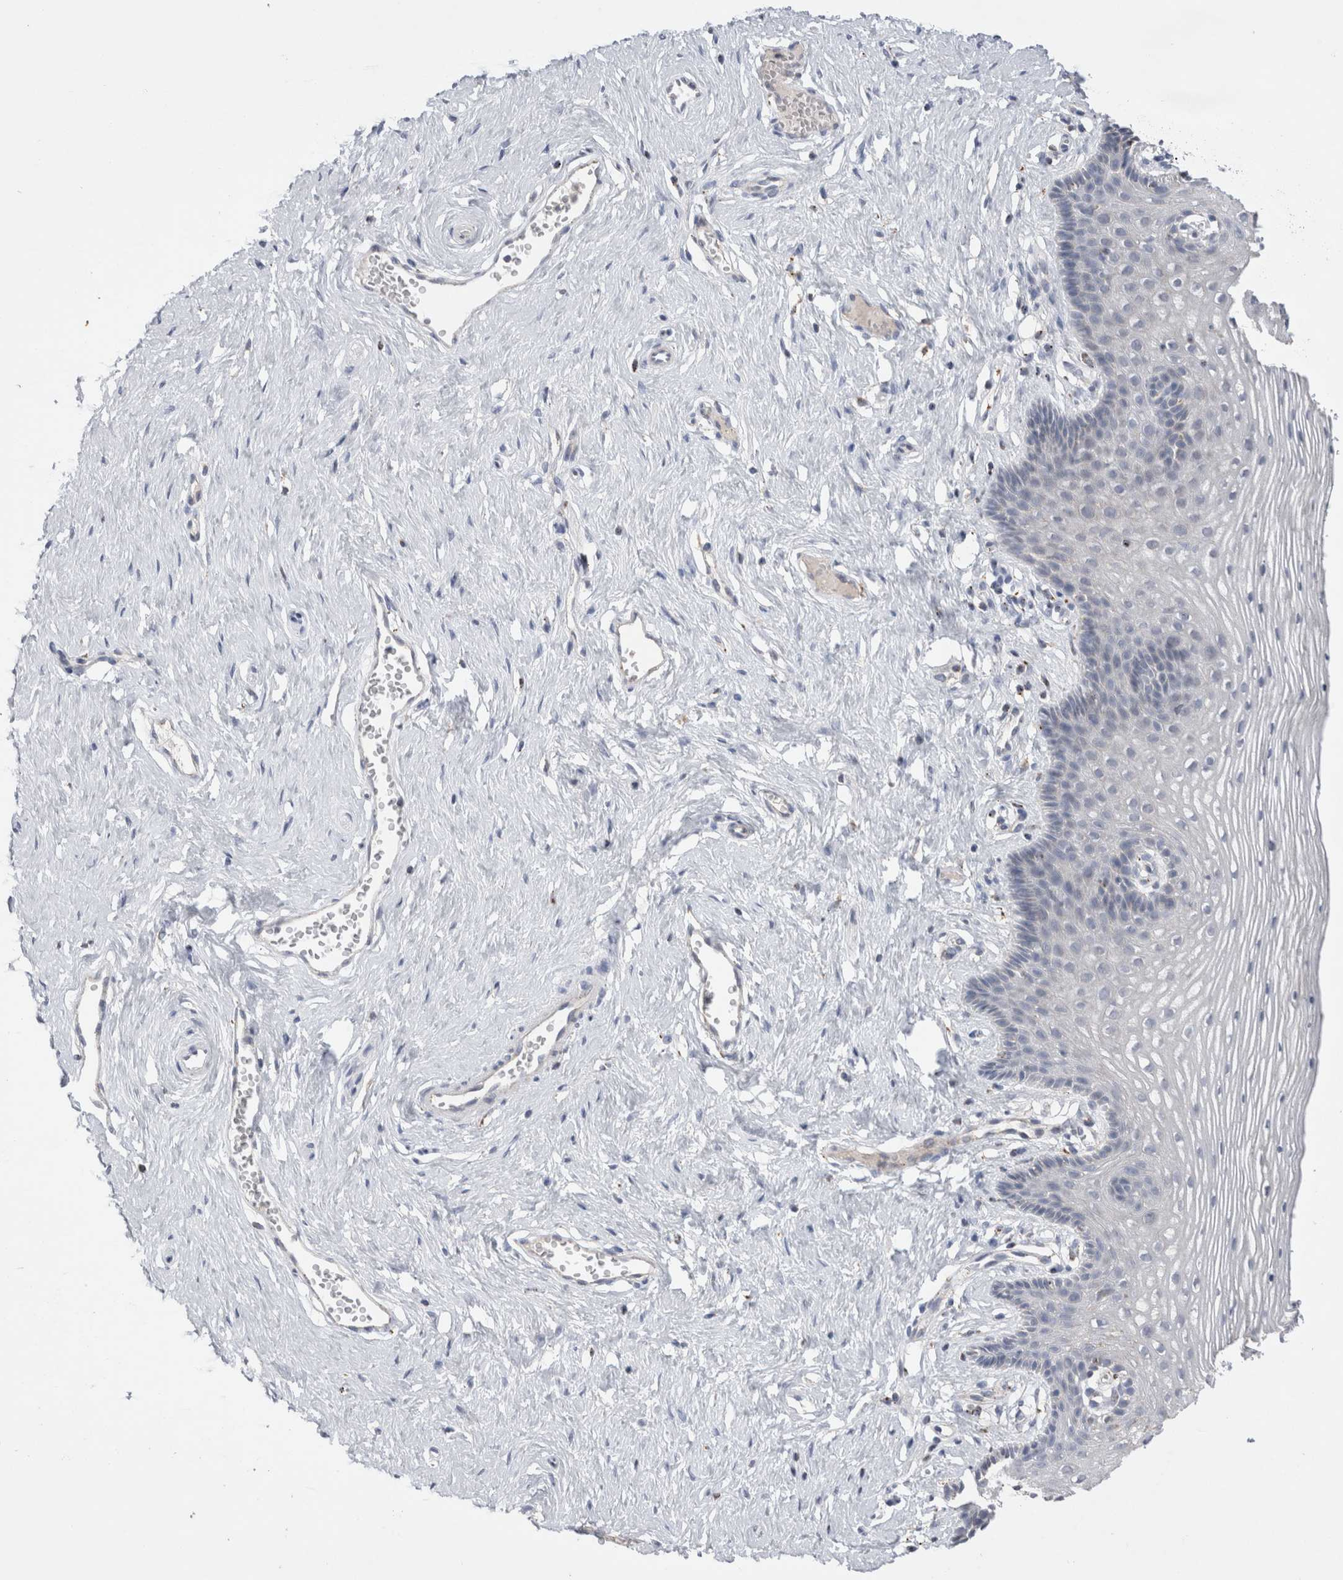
{"staining": {"intensity": "moderate", "quantity": "<25%", "location": "cytoplasmic/membranous"}, "tissue": "vagina", "cell_type": "Squamous epithelial cells", "image_type": "normal", "snomed": [{"axis": "morphology", "description": "Normal tissue, NOS"}, {"axis": "topography", "description": "Vagina"}], "caption": "Protein expression analysis of normal human vagina reveals moderate cytoplasmic/membranous positivity in about <25% of squamous epithelial cells. The protein is shown in brown color, while the nuclei are stained blue.", "gene": "CTSA", "patient": {"sex": "female", "age": 32}}